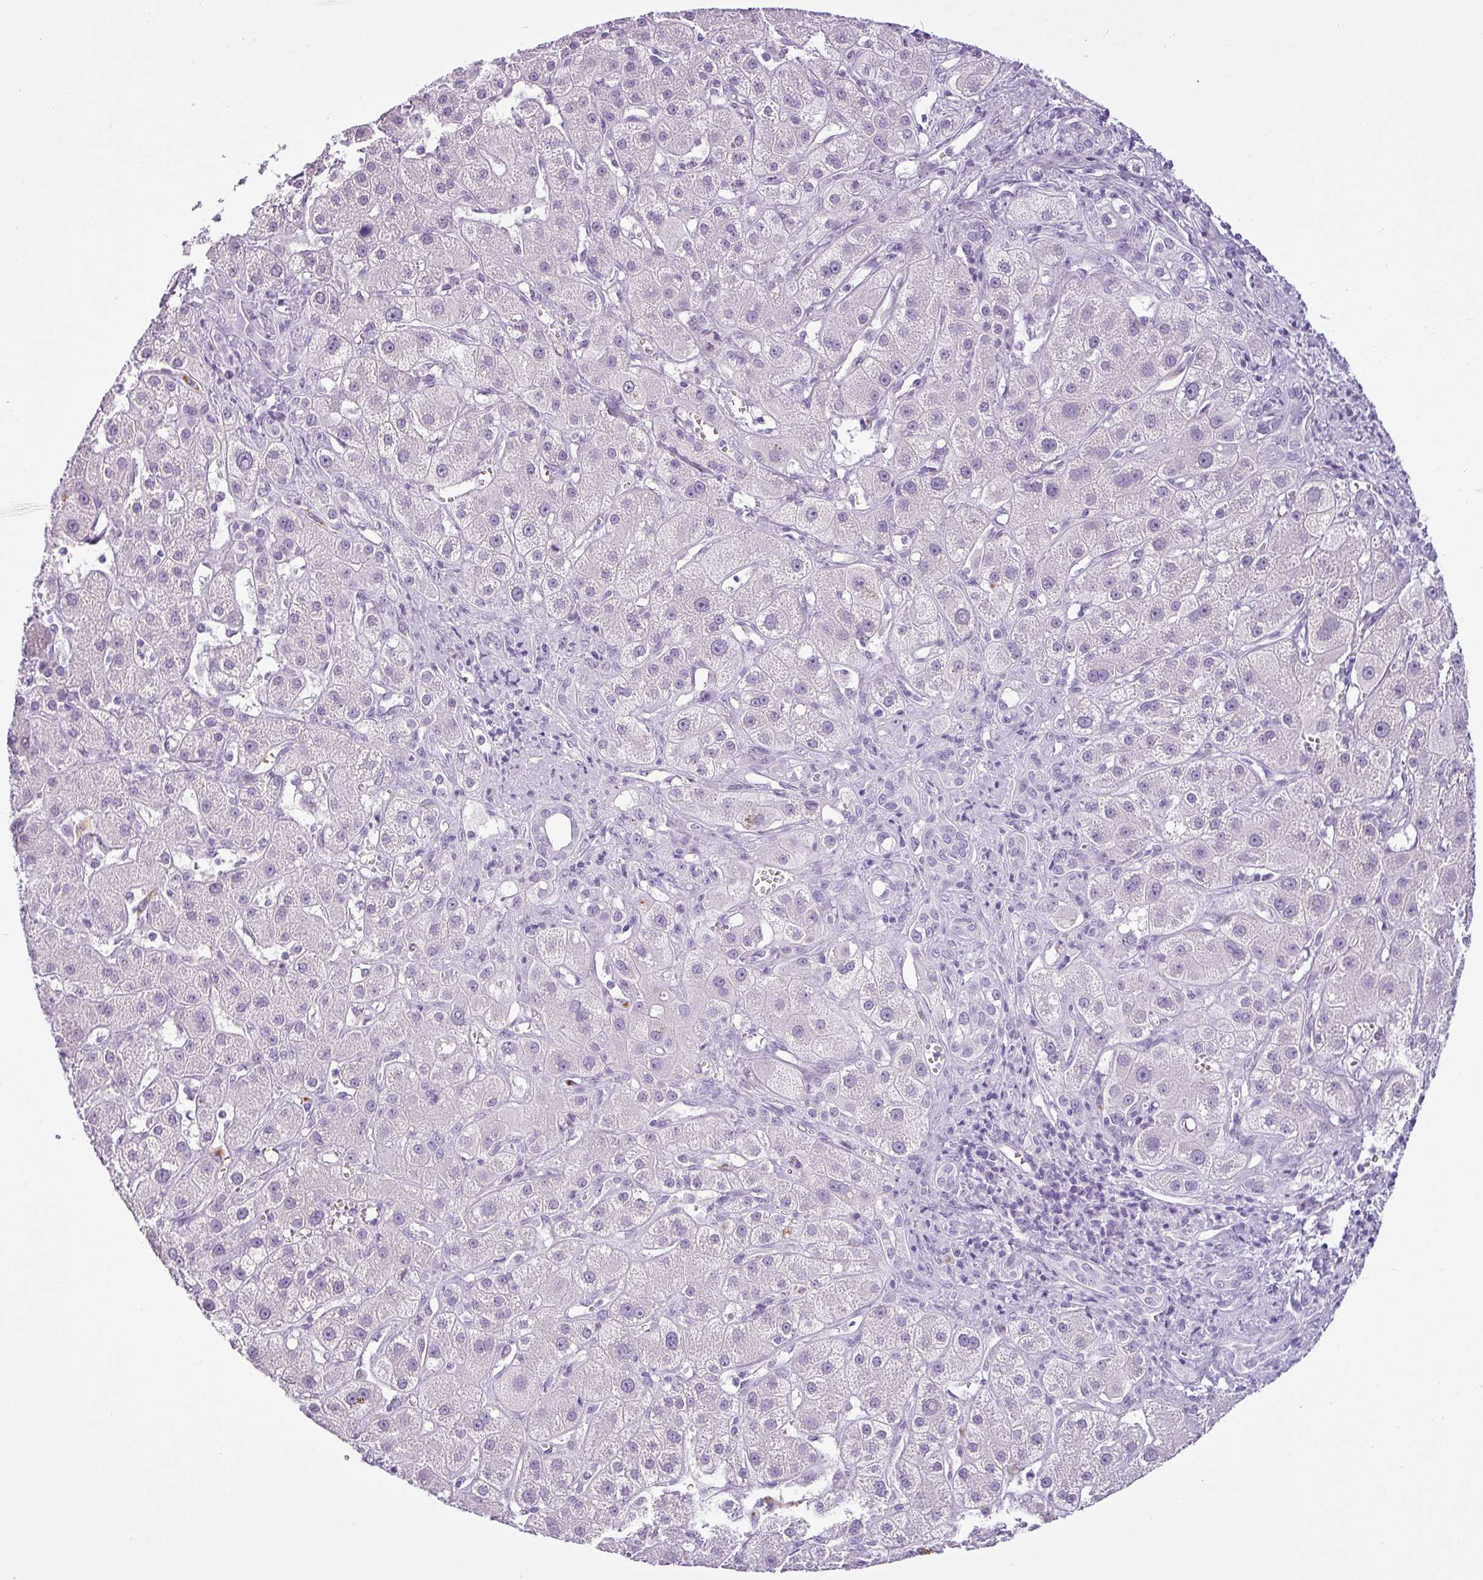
{"staining": {"intensity": "negative", "quantity": "none", "location": "none"}, "tissue": "liver cancer", "cell_type": "Tumor cells", "image_type": "cancer", "snomed": [{"axis": "morphology", "description": "Cholangiocarcinoma"}, {"axis": "topography", "description": "Liver"}], "caption": "IHC photomicrograph of cholangiocarcinoma (liver) stained for a protein (brown), which reveals no staining in tumor cells.", "gene": "CDH16", "patient": {"sex": "male", "age": 67}}